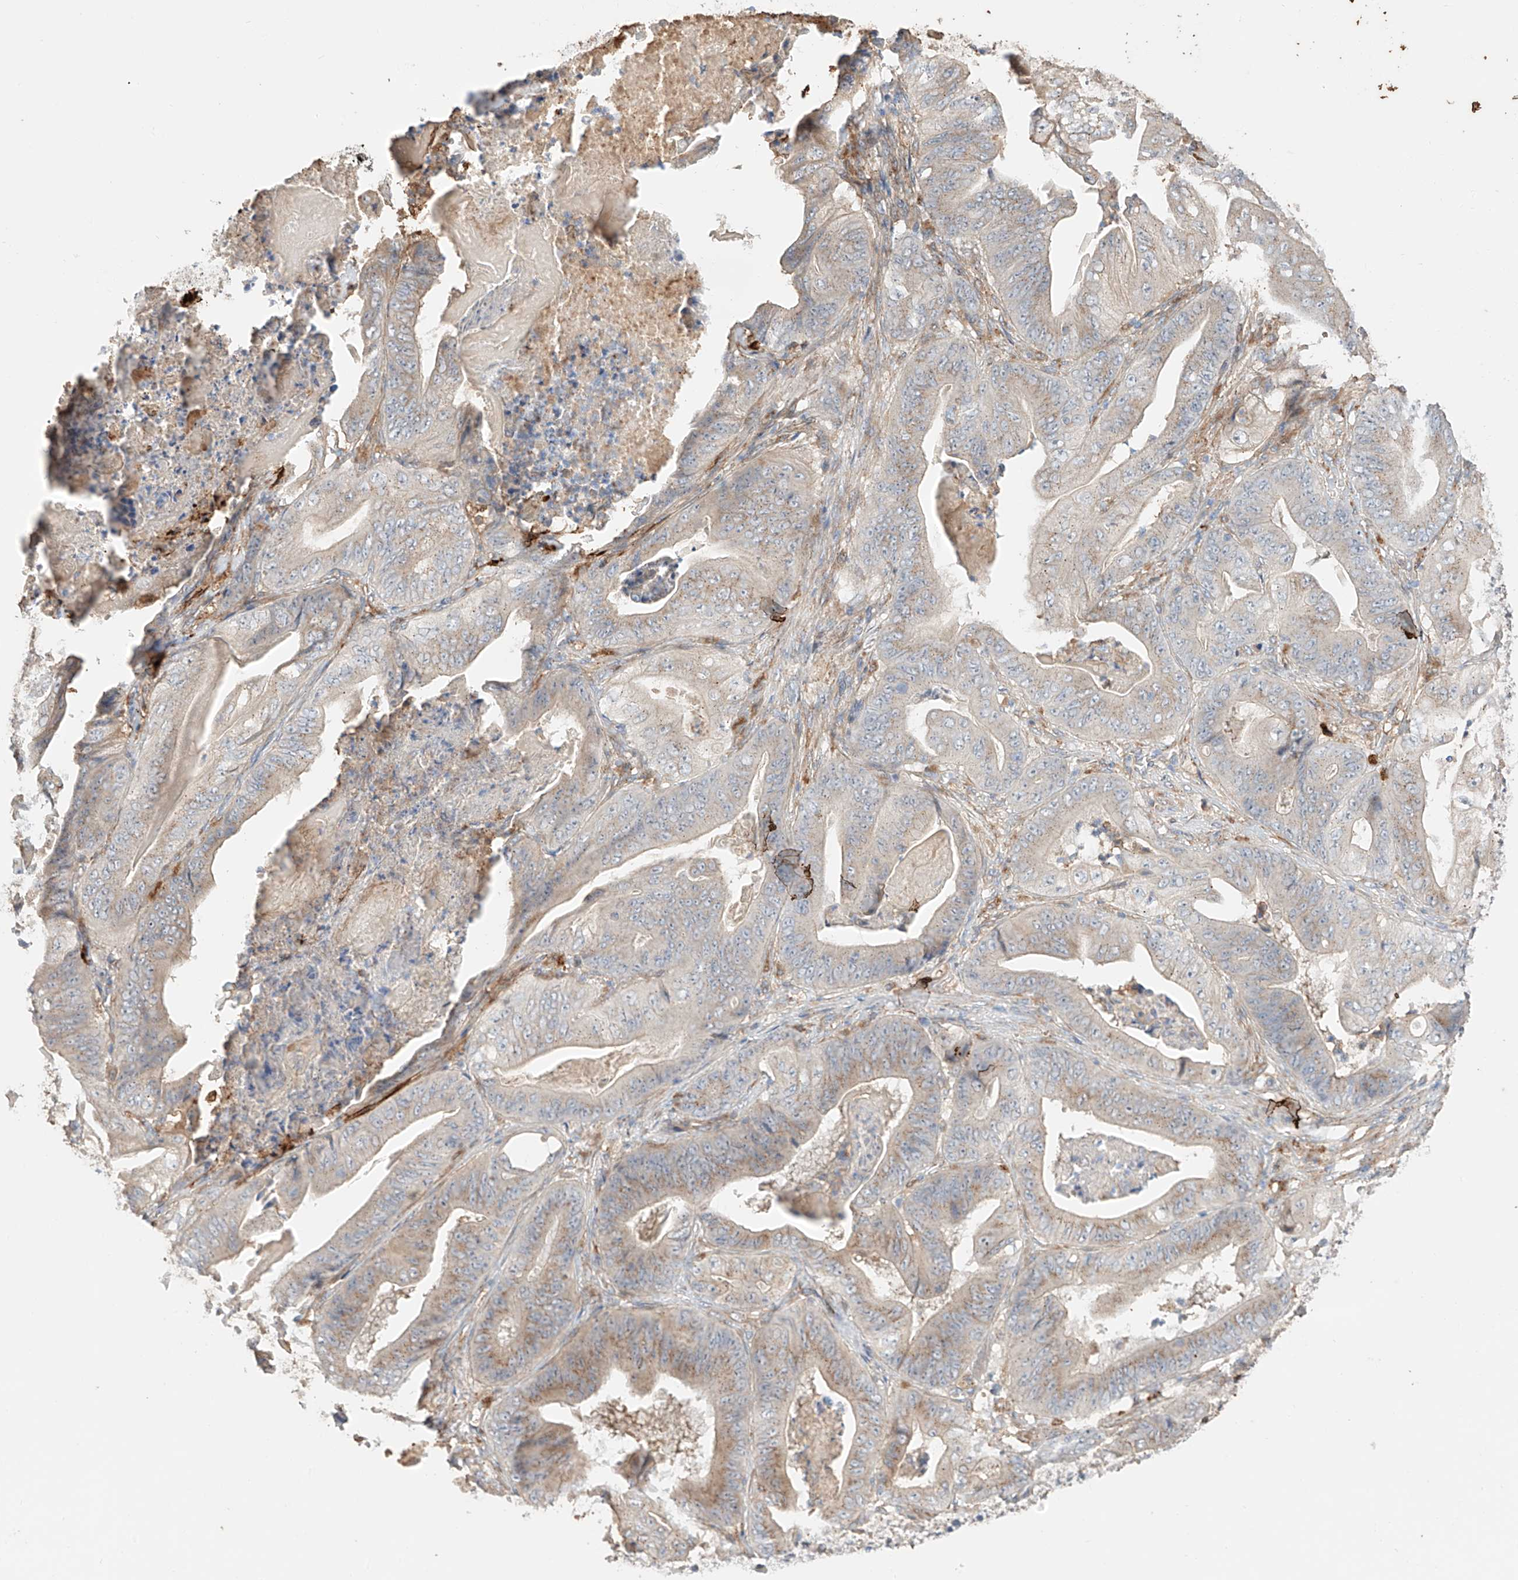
{"staining": {"intensity": "weak", "quantity": "25%-75%", "location": "cytoplasmic/membranous"}, "tissue": "stomach cancer", "cell_type": "Tumor cells", "image_type": "cancer", "snomed": [{"axis": "morphology", "description": "Adenocarcinoma, NOS"}, {"axis": "topography", "description": "Stomach"}], "caption": "Immunohistochemical staining of adenocarcinoma (stomach) reveals weak cytoplasmic/membranous protein staining in about 25%-75% of tumor cells.", "gene": "MOSPD1", "patient": {"sex": "female", "age": 73}}